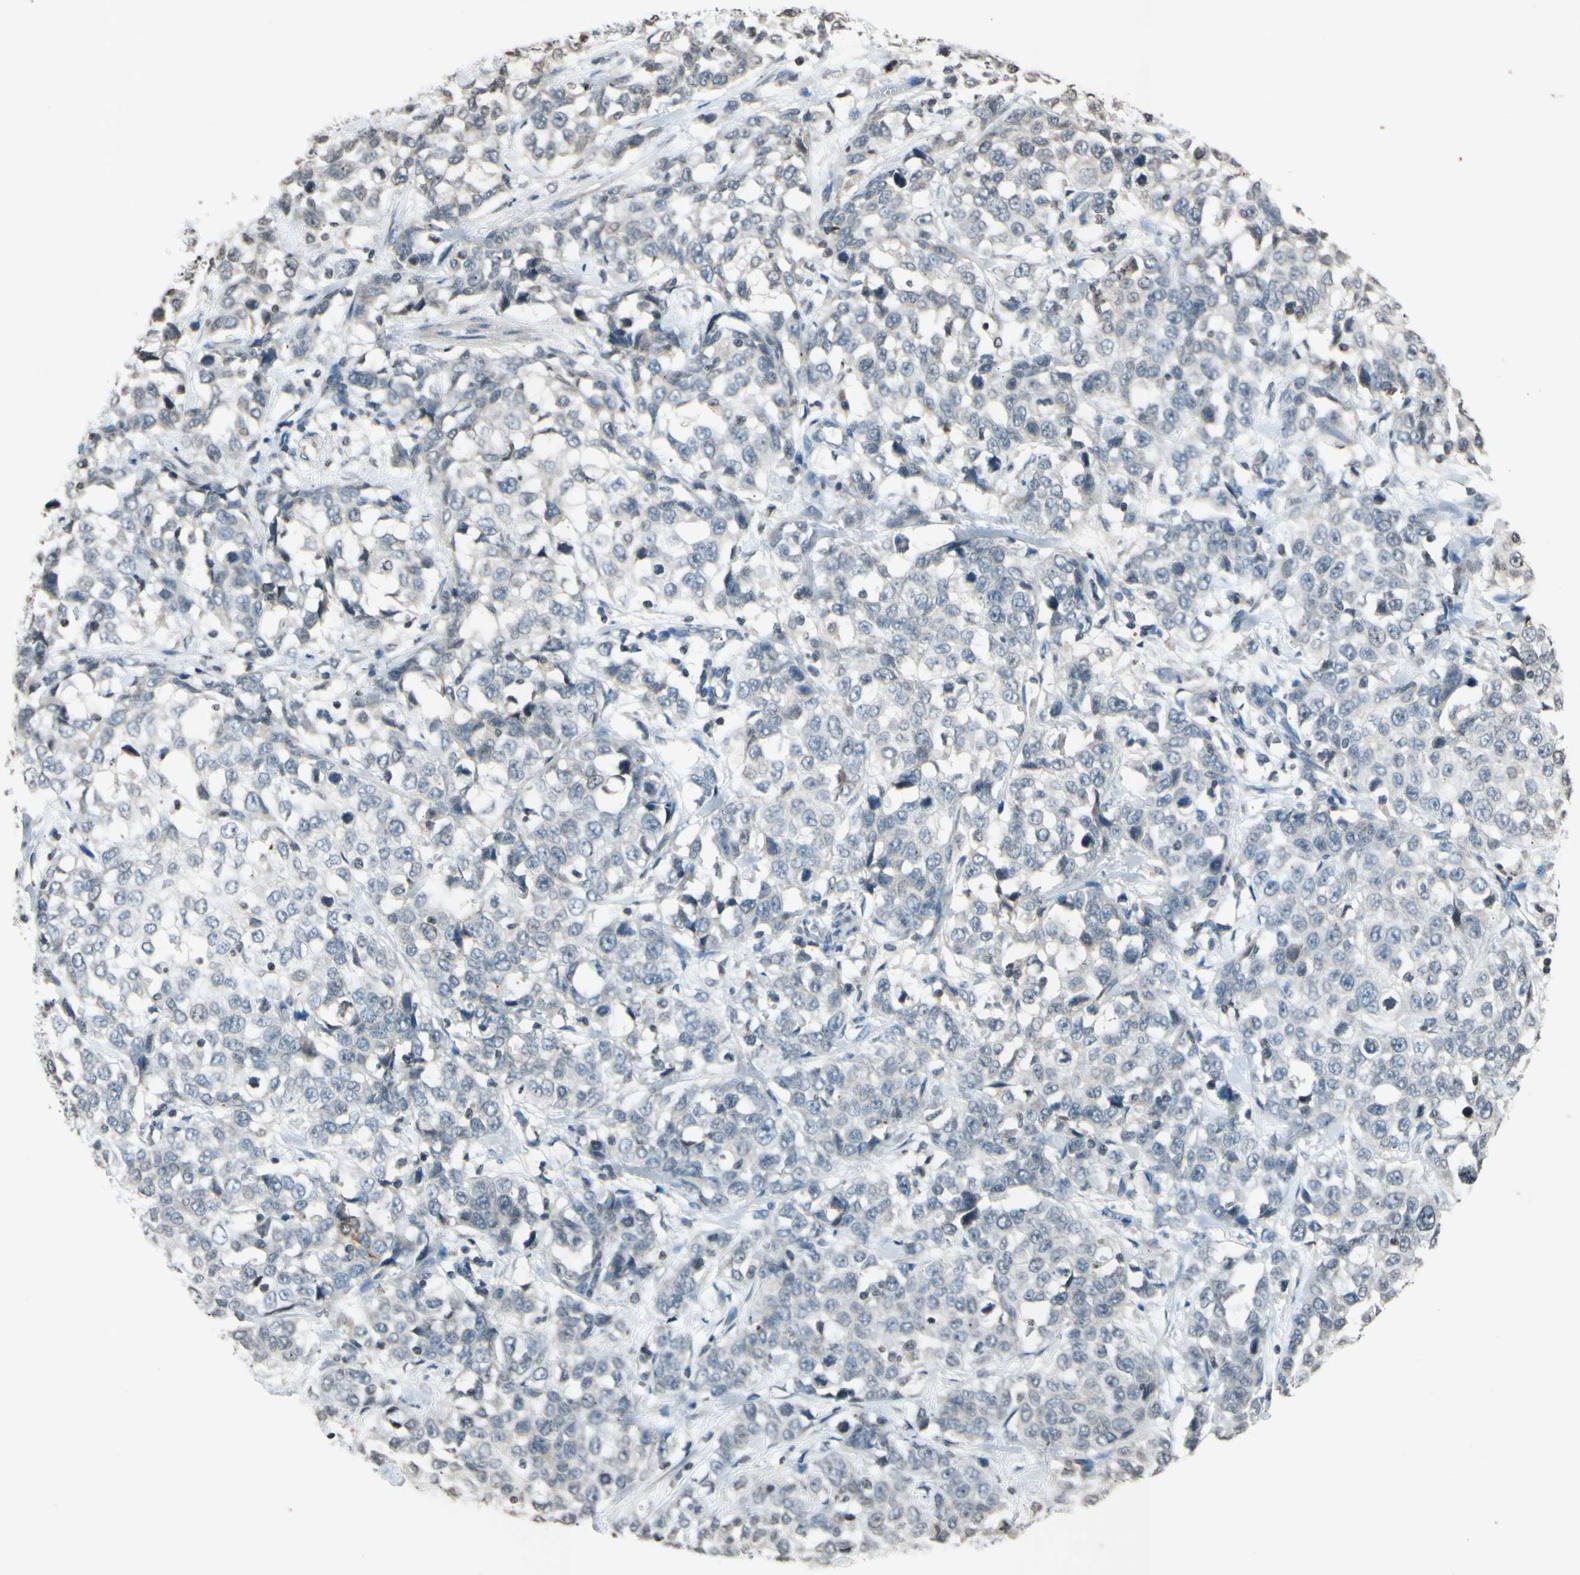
{"staining": {"intensity": "weak", "quantity": "25%-75%", "location": "cytoplasmic/membranous"}, "tissue": "stomach cancer", "cell_type": "Tumor cells", "image_type": "cancer", "snomed": [{"axis": "morphology", "description": "Normal tissue, NOS"}, {"axis": "morphology", "description": "Adenocarcinoma, NOS"}, {"axis": "topography", "description": "Stomach"}], "caption": "Immunohistochemical staining of stomach cancer (adenocarcinoma) exhibits weak cytoplasmic/membranous protein positivity in approximately 25%-75% of tumor cells.", "gene": "CLDN11", "patient": {"sex": "male", "age": 48}}